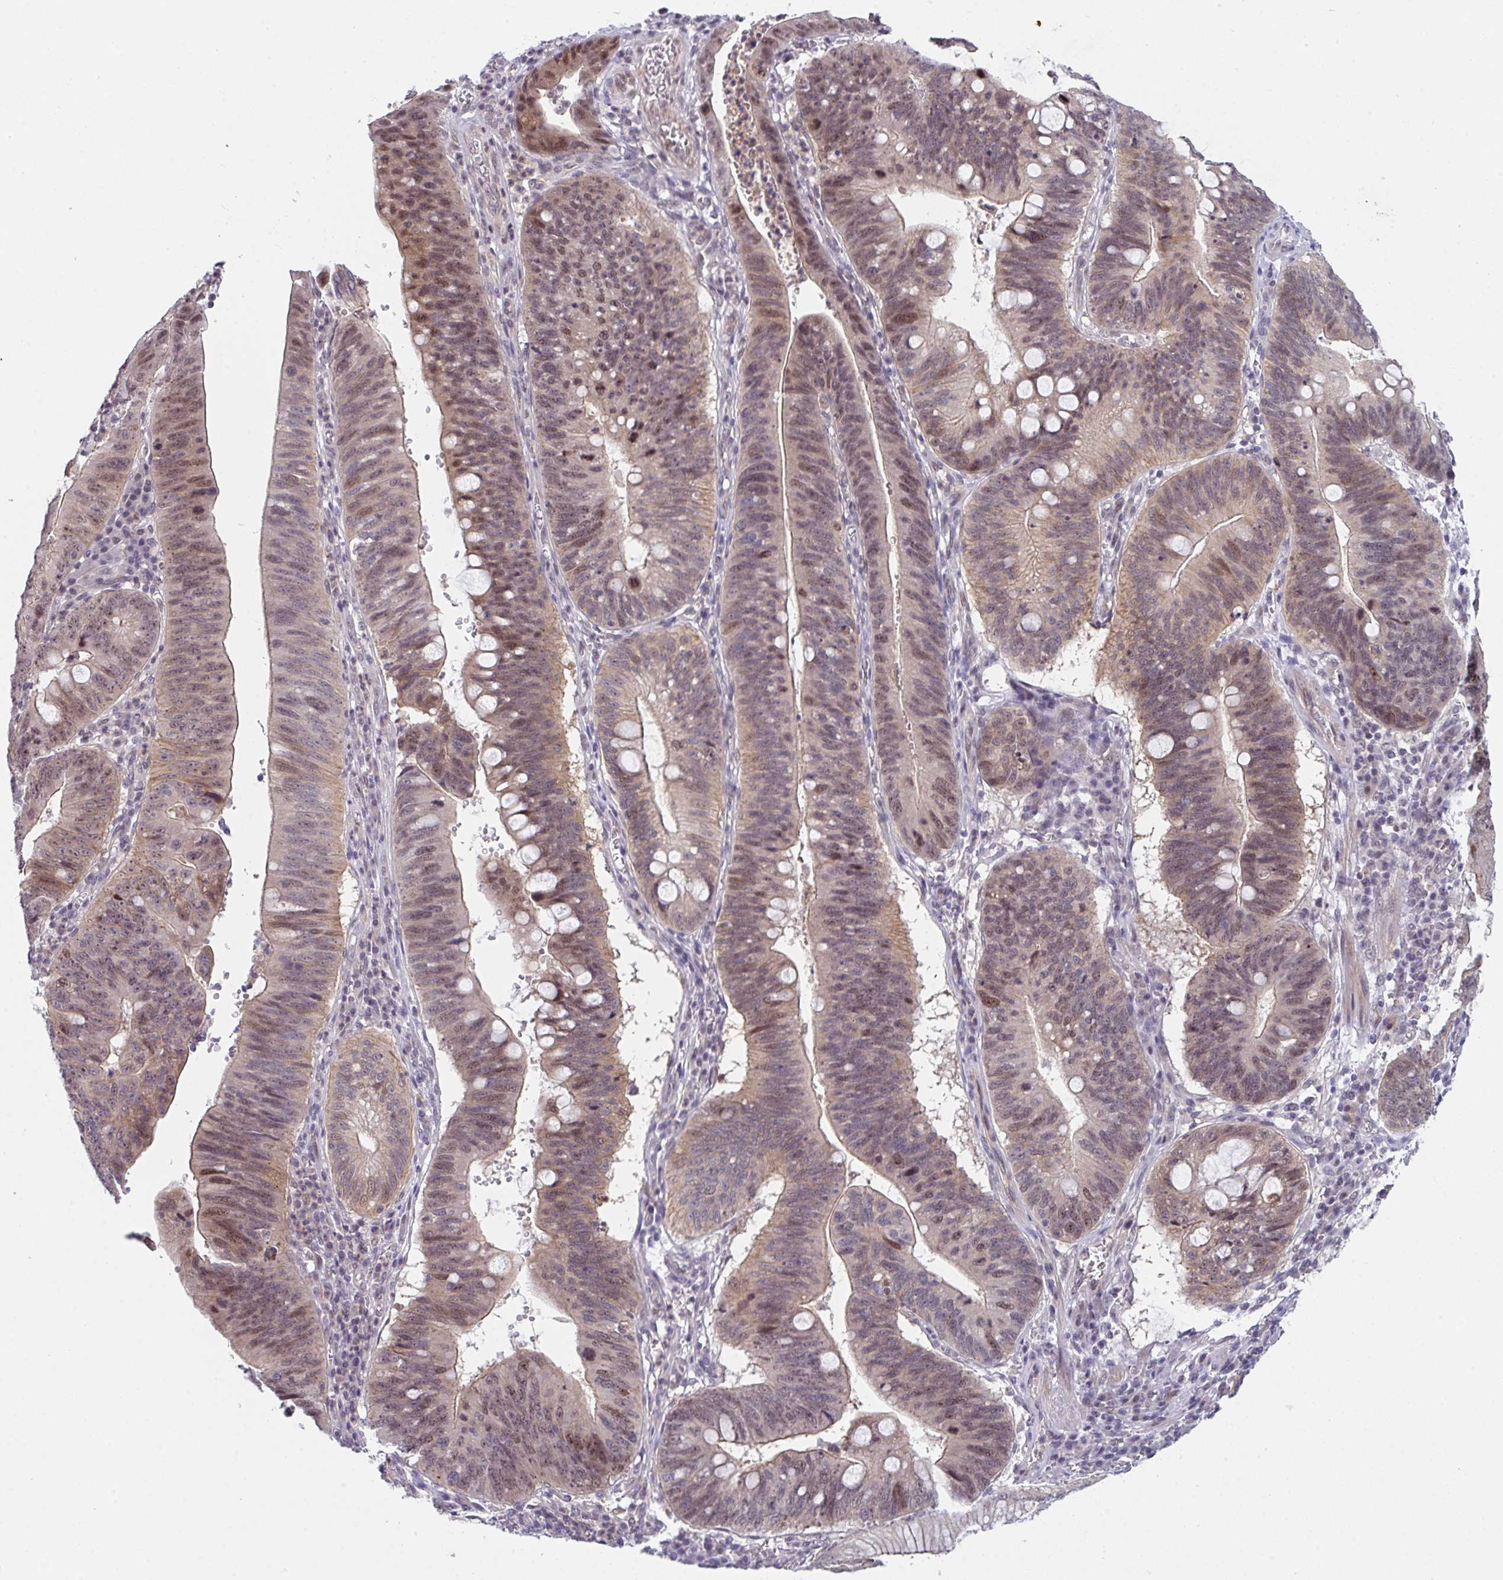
{"staining": {"intensity": "moderate", "quantity": ">75%", "location": "cytoplasmic/membranous,nuclear"}, "tissue": "stomach cancer", "cell_type": "Tumor cells", "image_type": "cancer", "snomed": [{"axis": "morphology", "description": "Adenocarcinoma, NOS"}, {"axis": "topography", "description": "Stomach"}], "caption": "Human stomach cancer stained with a brown dye exhibits moderate cytoplasmic/membranous and nuclear positive staining in about >75% of tumor cells.", "gene": "RBM18", "patient": {"sex": "male", "age": 59}}